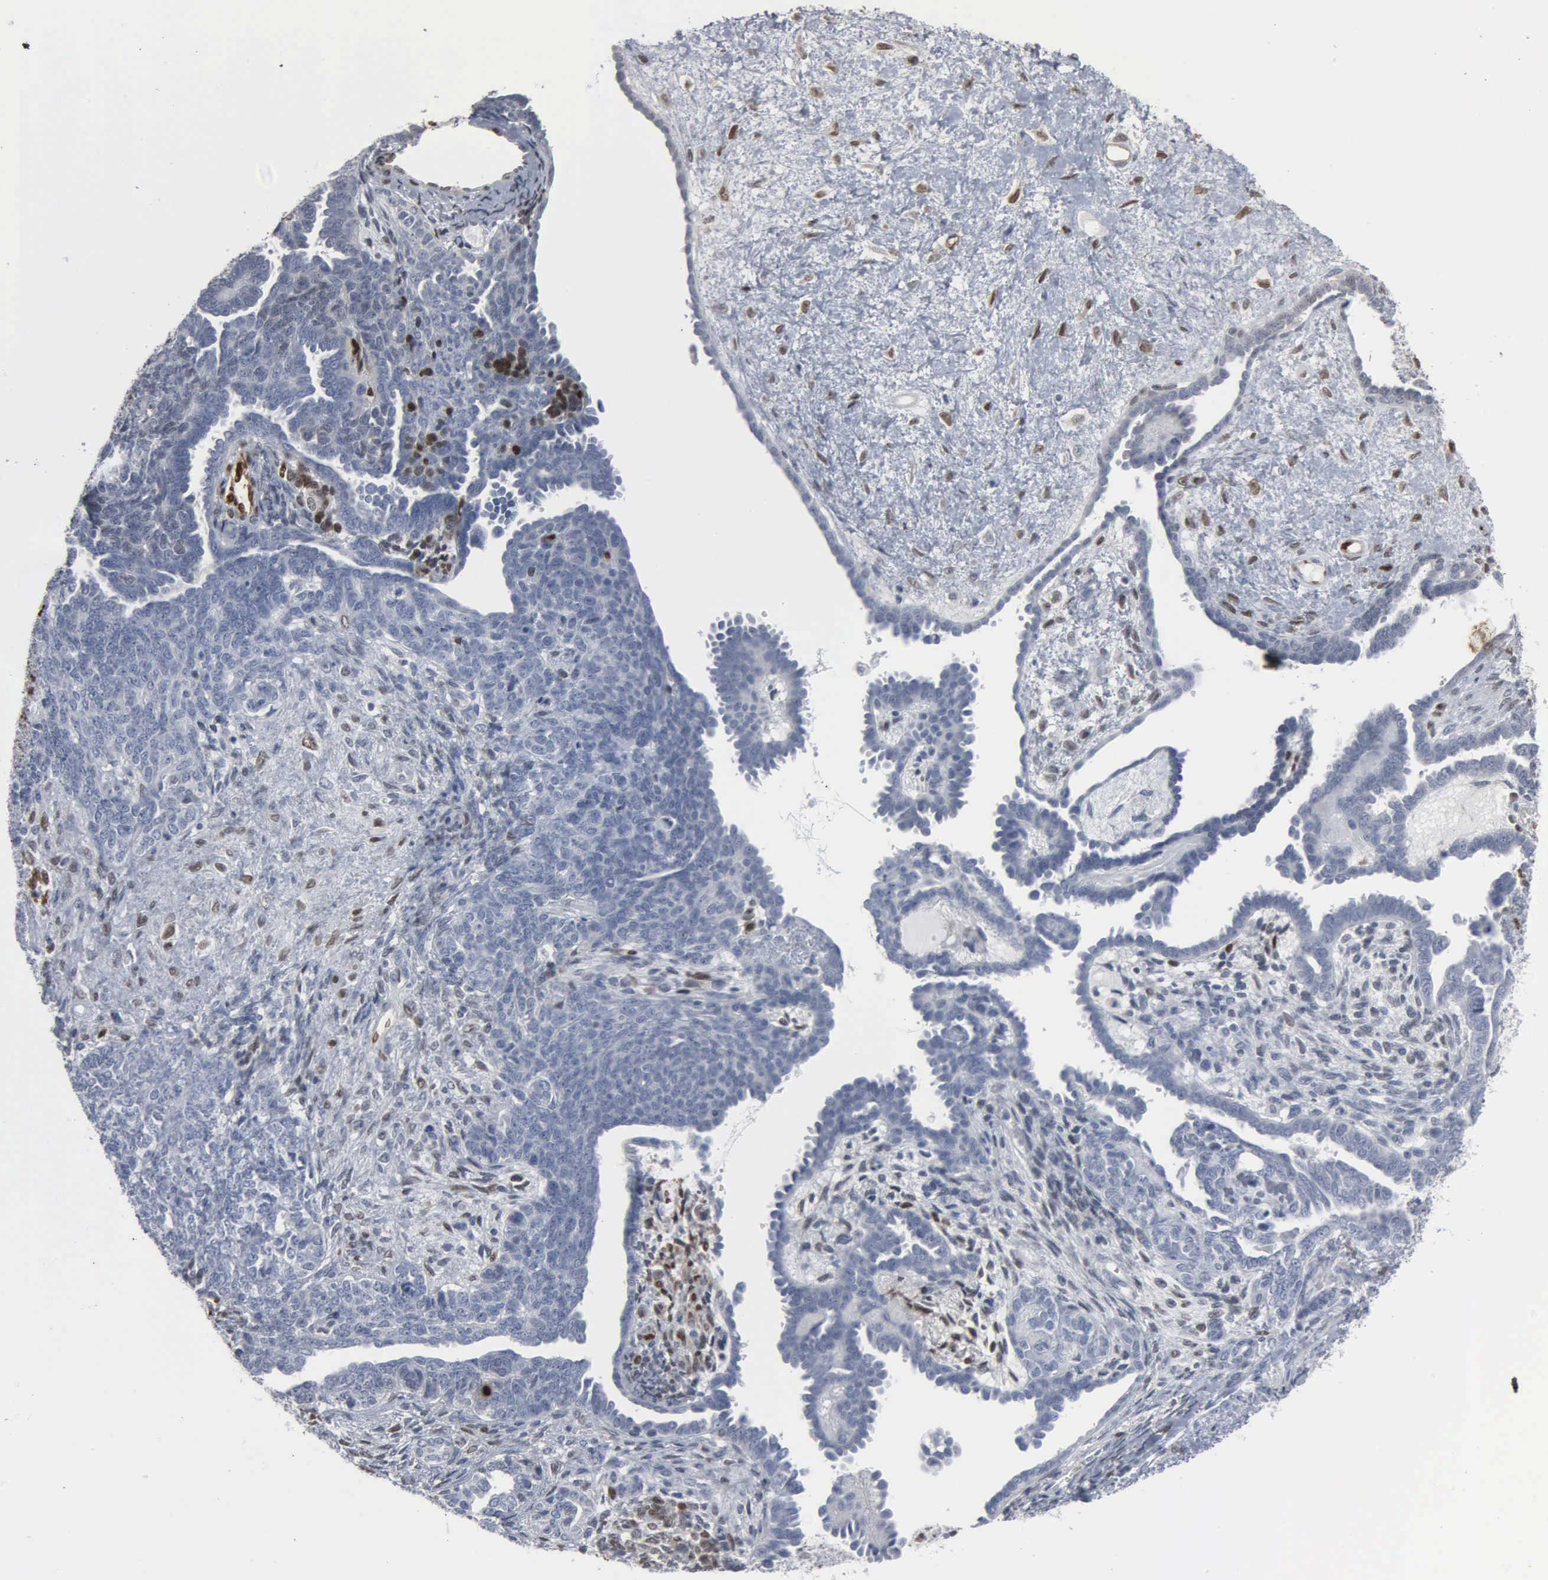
{"staining": {"intensity": "negative", "quantity": "none", "location": "none"}, "tissue": "endometrial cancer", "cell_type": "Tumor cells", "image_type": "cancer", "snomed": [{"axis": "morphology", "description": "Neoplasm, malignant, NOS"}, {"axis": "topography", "description": "Endometrium"}], "caption": "An immunohistochemistry histopathology image of endometrial cancer (neoplasm (malignant)) is shown. There is no staining in tumor cells of endometrial cancer (neoplasm (malignant)).", "gene": "FGF2", "patient": {"sex": "female", "age": 74}}